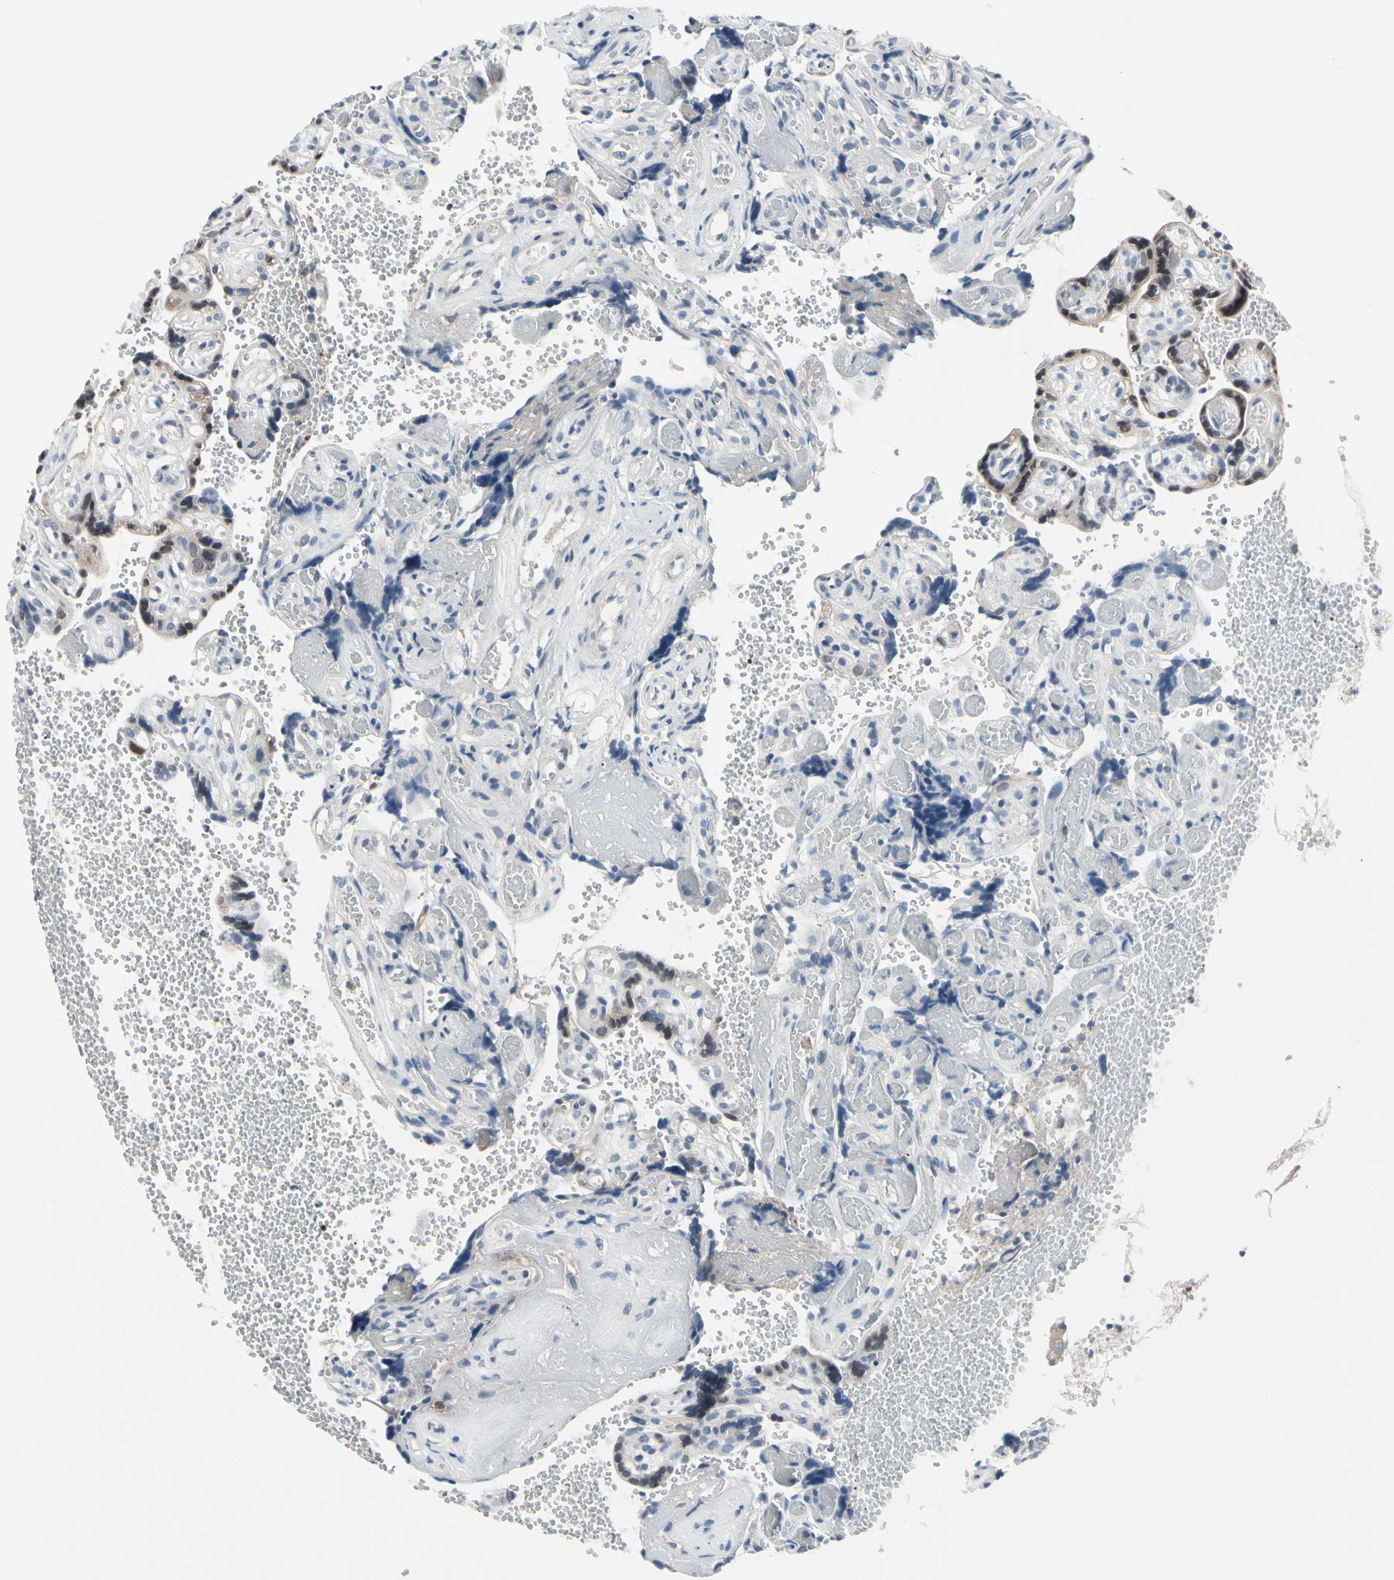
{"staining": {"intensity": "moderate", "quantity": ">75%", "location": "cytoplasmic/membranous"}, "tissue": "placenta", "cell_type": "Decidual cells", "image_type": "normal", "snomed": [{"axis": "morphology", "description": "Normal tissue, NOS"}, {"axis": "topography", "description": "Placenta"}], "caption": "This is a micrograph of immunohistochemistry (IHC) staining of unremarkable placenta, which shows moderate expression in the cytoplasmic/membranous of decidual cells.", "gene": "PRDX6", "patient": {"sex": "female", "age": 30}}